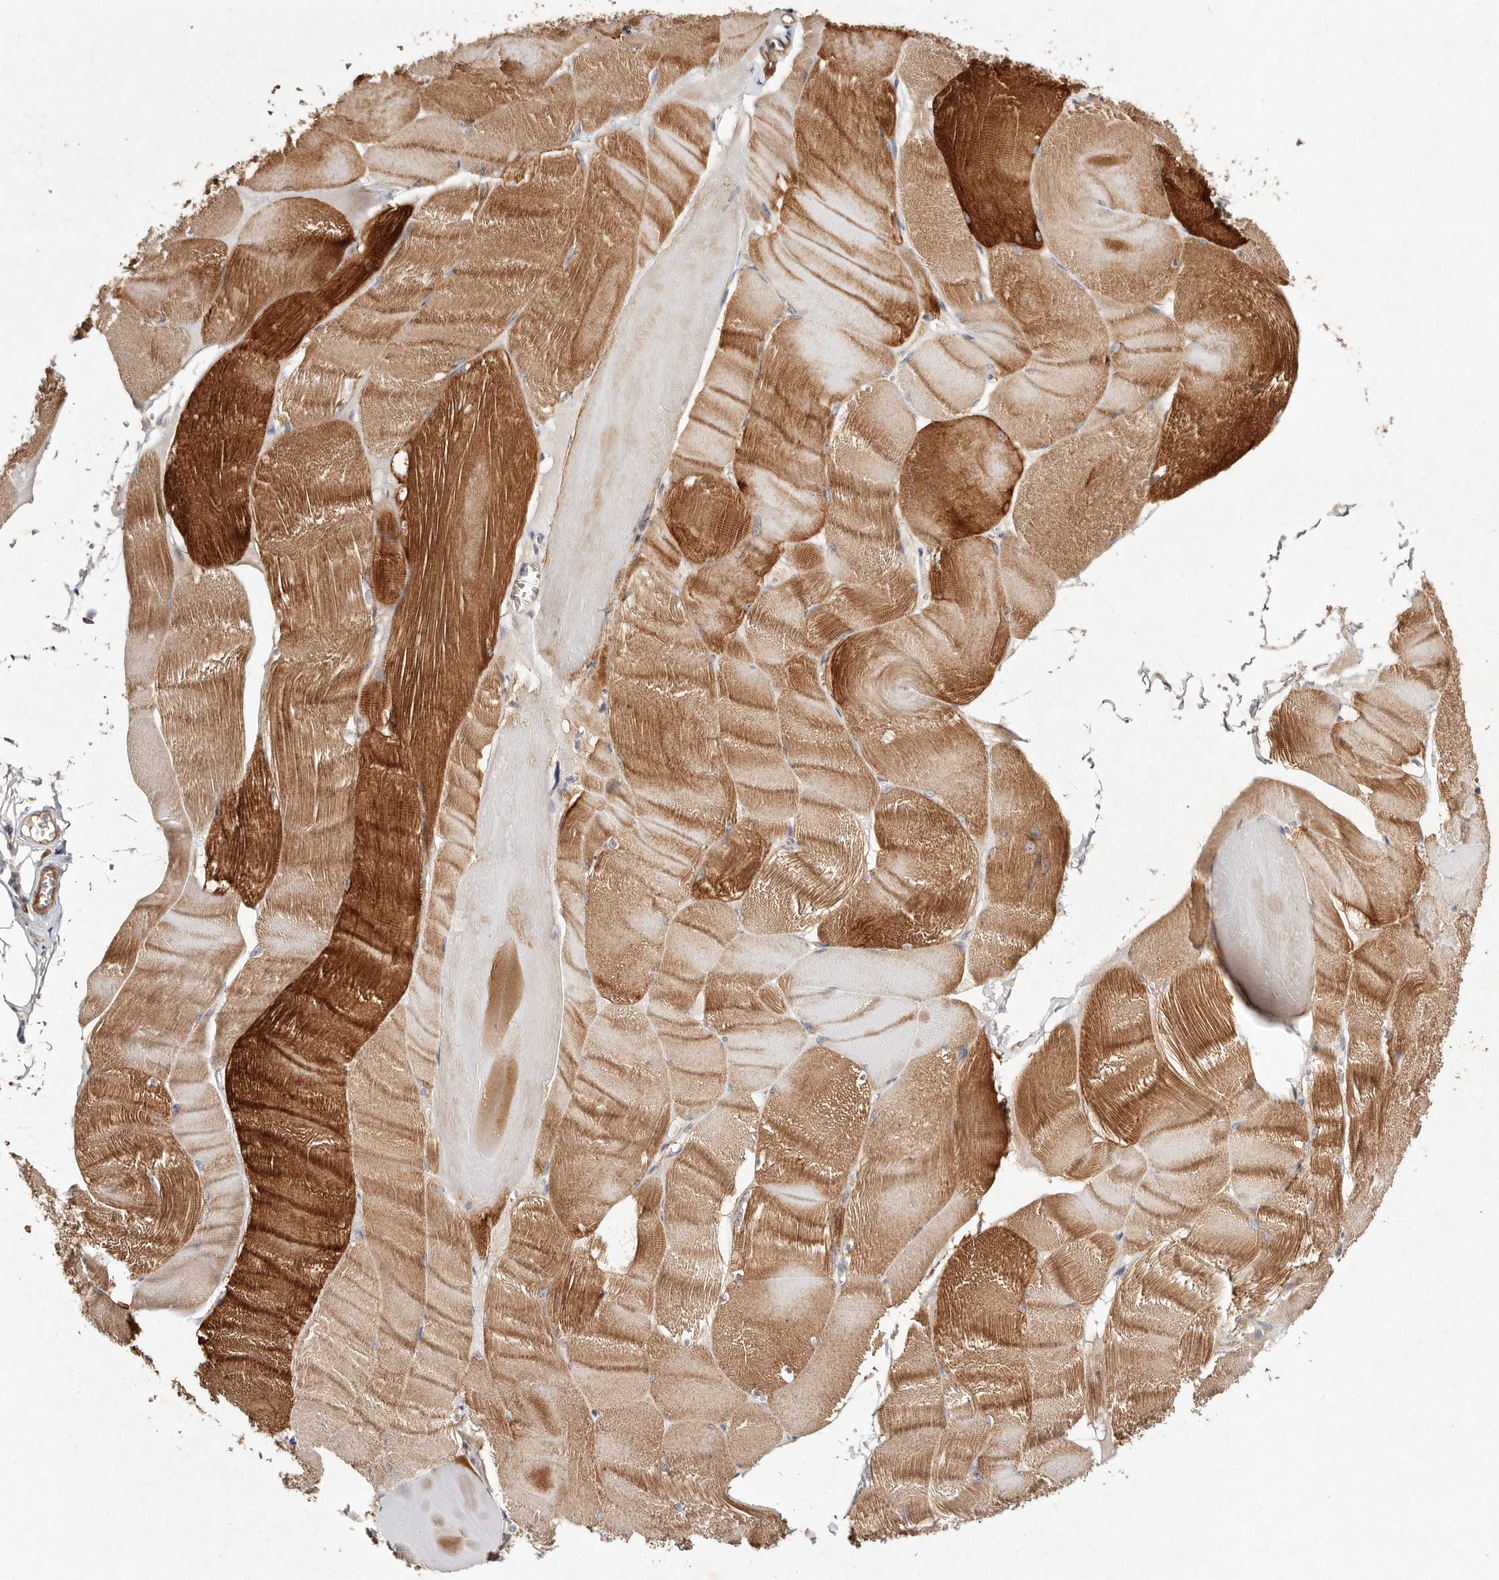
{"staining": {"intensity": "moderate", "quantity": ">75%", "location": "cytoplasmic/membranous"}, "tissue": "skeletal muscle", "cell_type": "Myocytes", "image_type": "normal", "snomed": [{"axis": "morphology", "description": "Normal tissue, NOS"}, {"axis": "morphology", "description": "Basal cell carcinoma"}, {"axis": "topography", "description": "Skeletal muscle"}], "caption": "A brown stain highlights moderate cytoplasmic/membranous staining of a protein in myocytes of unremarkable skeletal muscle. Using DAB (brown) and hematoxylin (blue) stains, captured at high magnification using brightfield microscopy.", "gene": "MTMR11", "patient": {"sex": "female", "age": 64}}